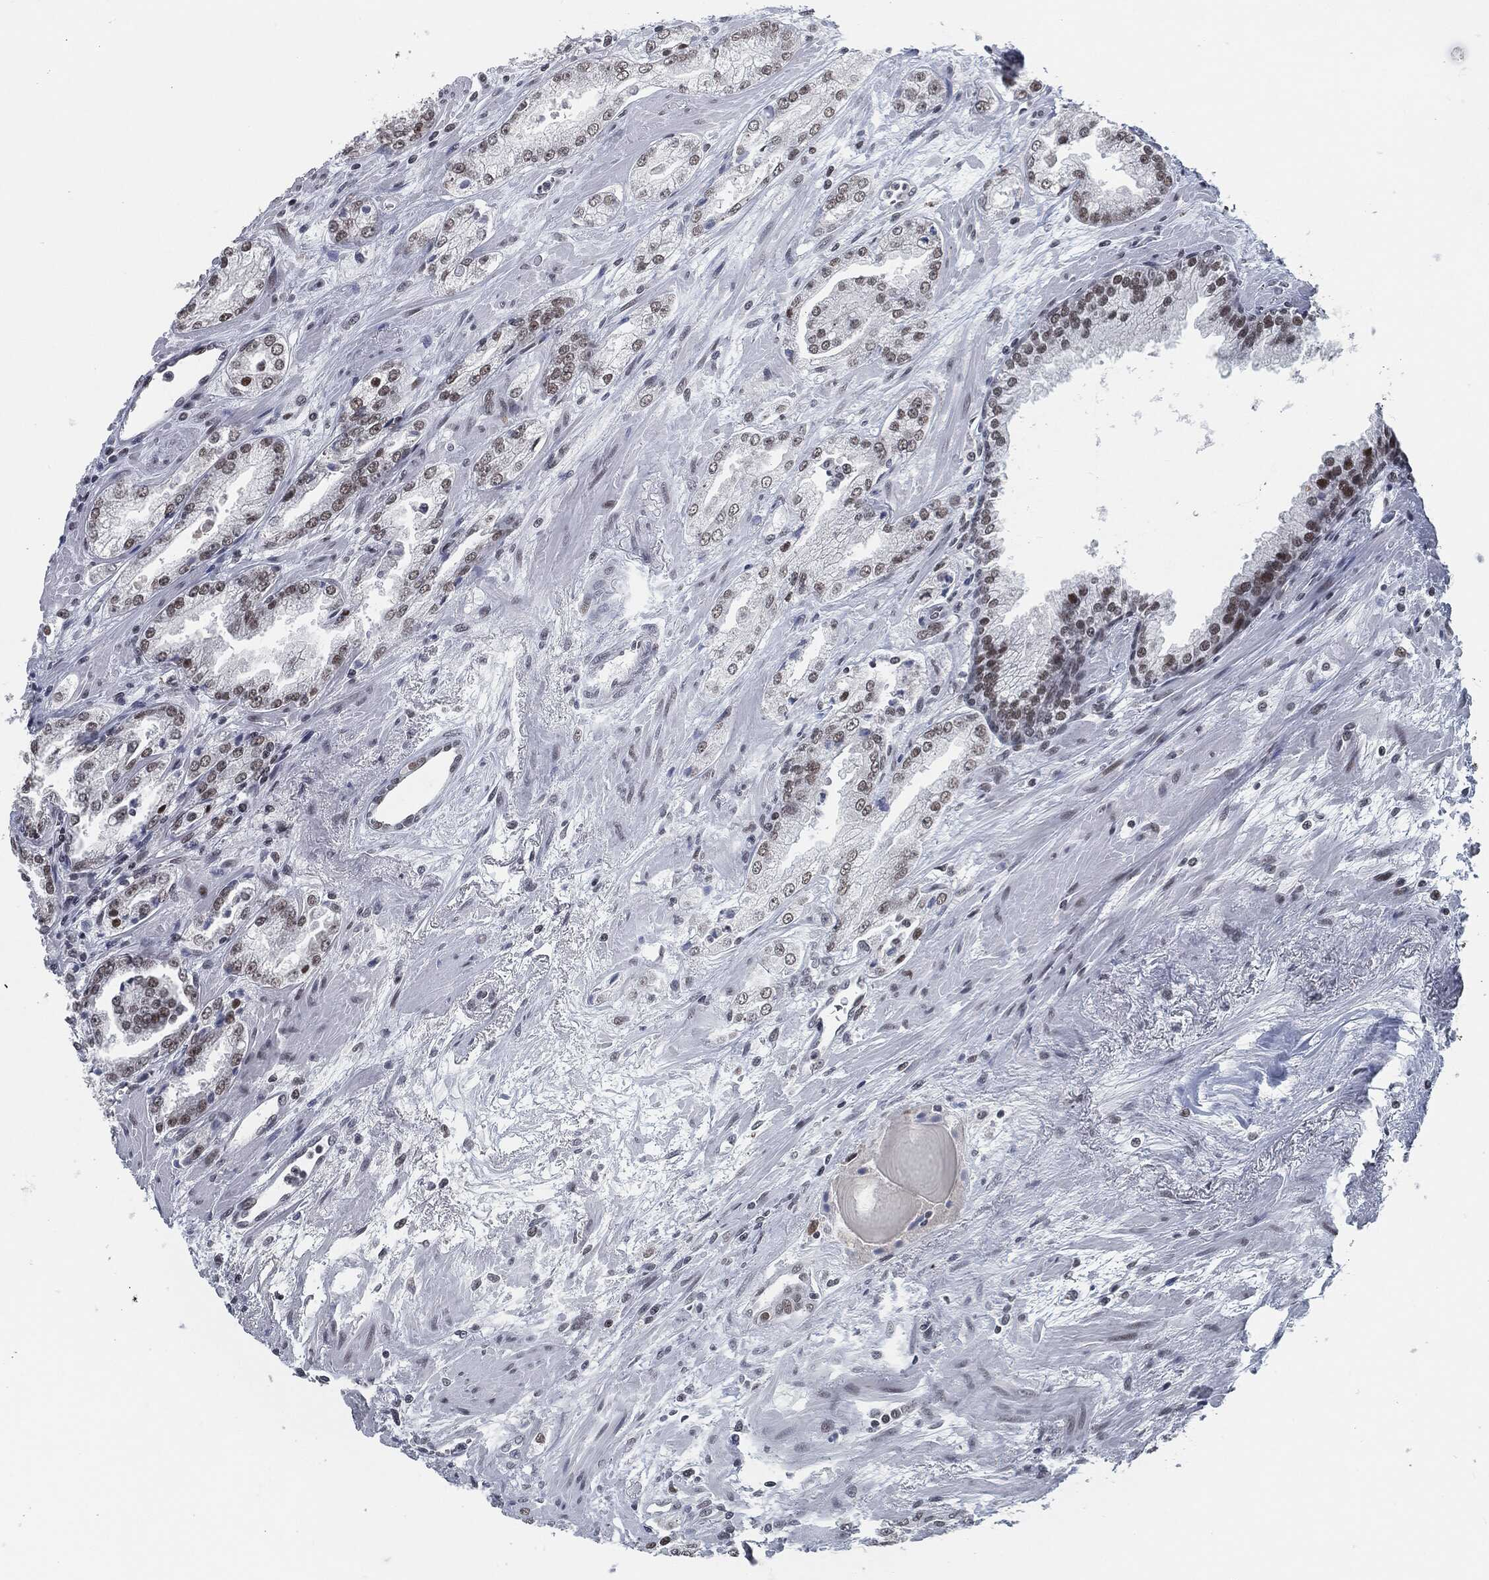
{"staining": {"intensity": "moderate", "quantity": "25%-75%", "location": "nuclear"}, "tissue": "prostate cancer", "cell_type": "Tumor cells", "image_type": "cancer", "snomed": [{"axis": "morphology", "description": "Adenocarcinoma, Medium grade"}, {"axis": "topography", "description": "Prostate"}], "caption": "Immunohistochemical staining of prostate adenocarcinoma (medium-grade) reveals moderate nuclear protein expression in approximately 25%-75% of tumor cells.", "gene": "ANXA1", "patient": {"sex": "male", "age": 71}}